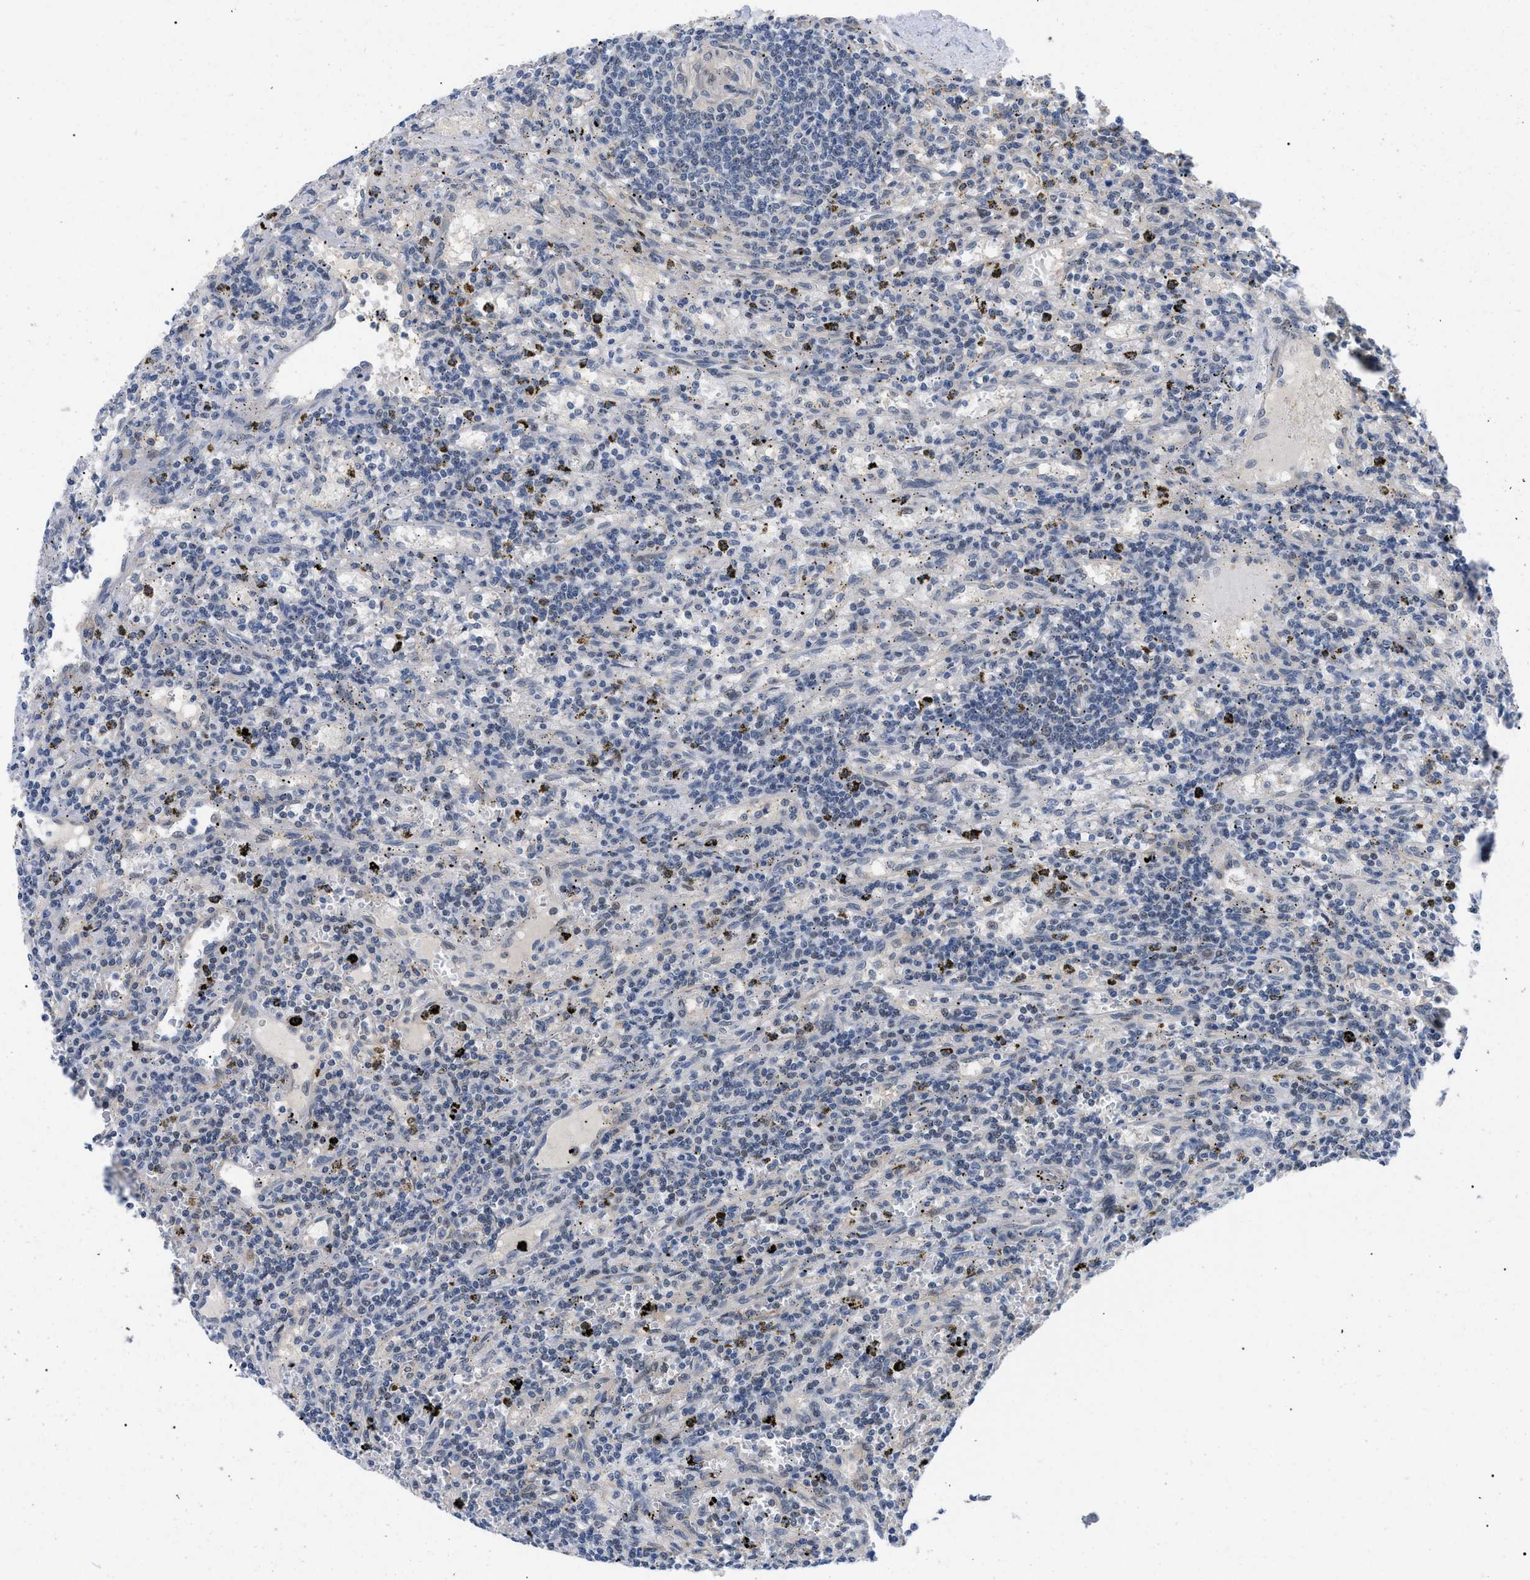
{"staining": {"intensity": "weak", "quantity": "<25%", "location": "nuclear"}, "tissue": "lymphoma", "cell_type": "Tumor cells", "image_type": "cancer", "snomed": [{"axis": "morphology", "description": "Malignant lymphoma, non-Hodgkin's type, Low grade"}, {"axis": "topography", "description": "Spleen"}], "caption": "An image of lymphoma stained for a protein reveals no brown staining in tumor cells.", "gene": "GARRE1", "patient": {"sex": "male", "age": 76}}